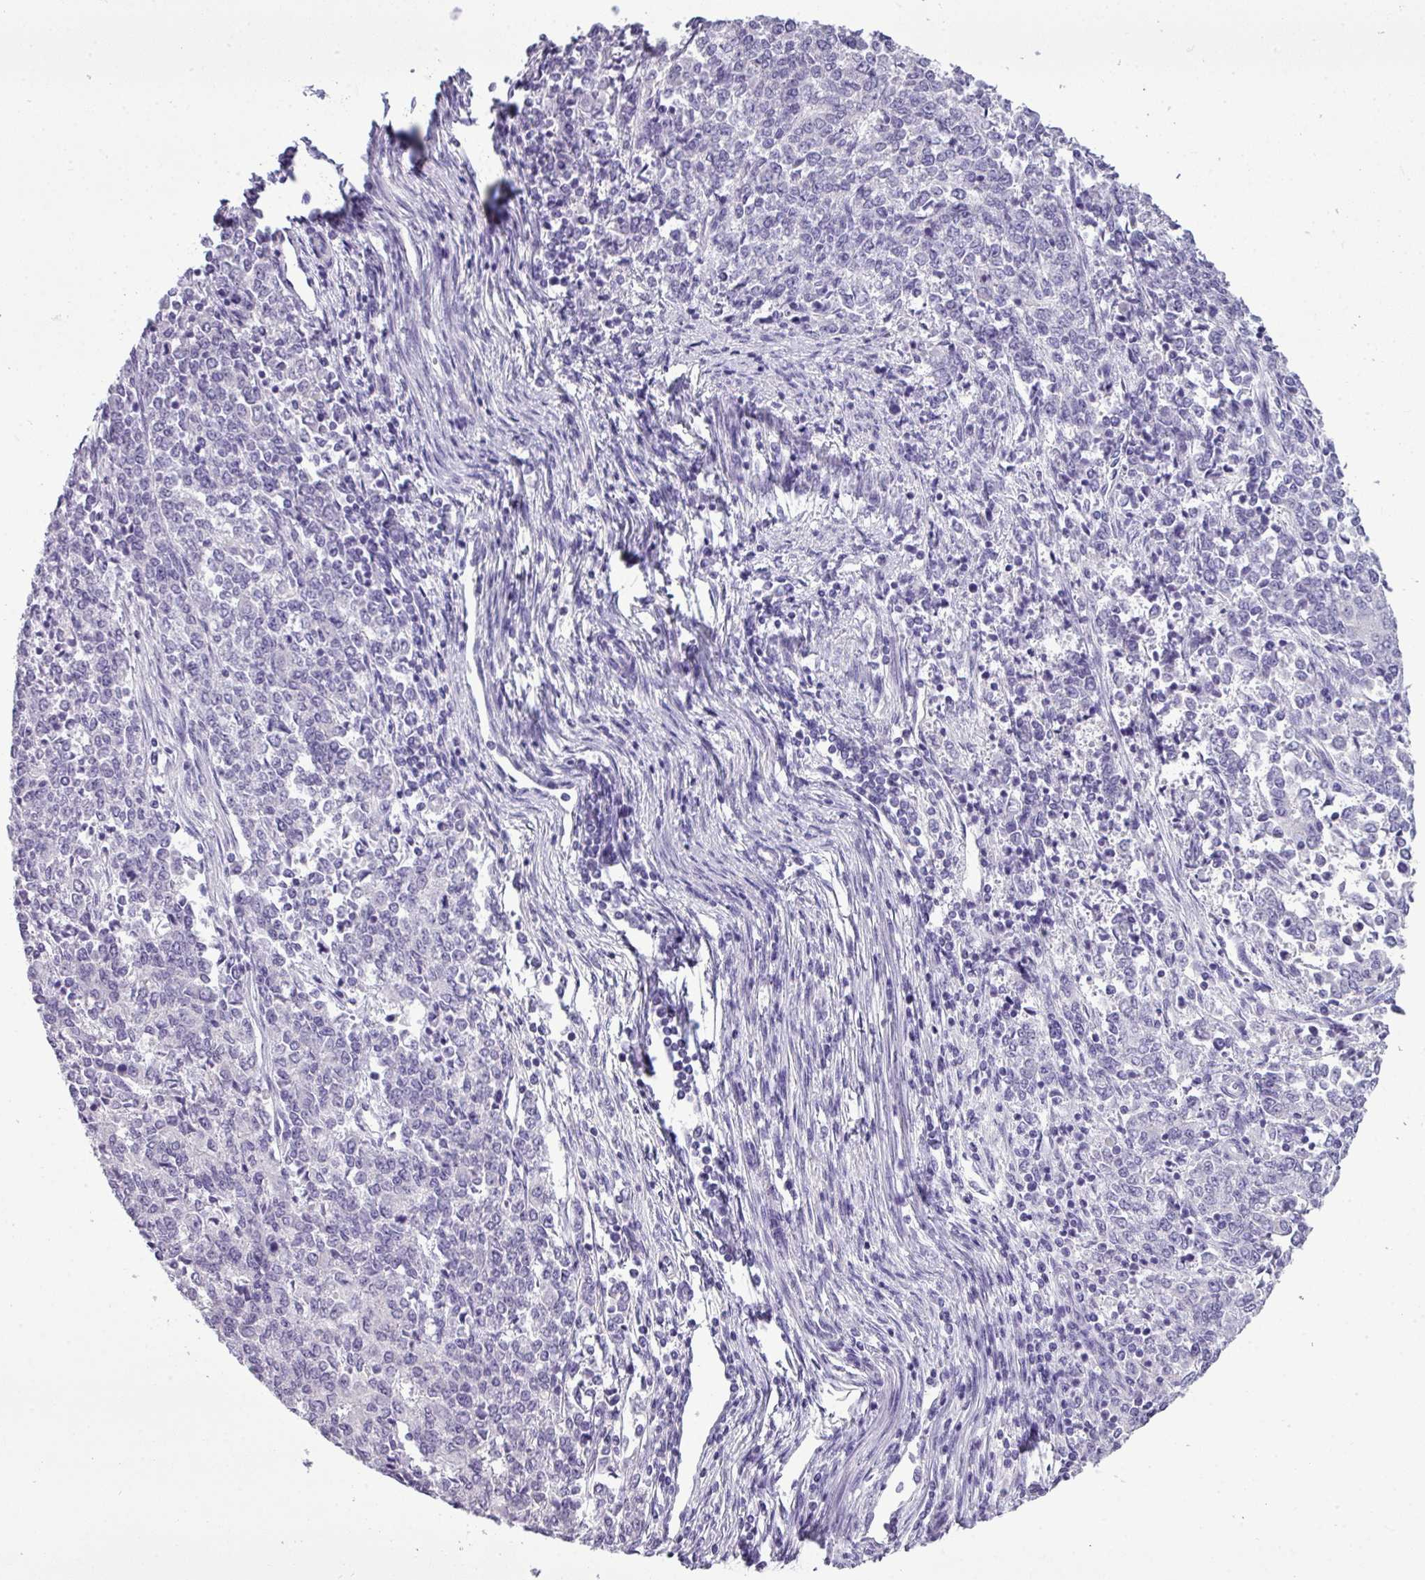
{"staining": {"intensity": "negative", "quantity": "none", "location": "none"}, "tissue": "endometrial cancer", "cell_type": "Tumor cells", "image_type": "cancer", "snomed": [{"axis": "morphology", "description": "Adenocarcinoma, NOS"}, {"axis": "topography", "description": "Endometrium"}], "caption": "An IHC micrograph of endometrial adenocarcinoma is shown. There is no staining in tumor cells of endometrial adenocarcinoma.", "gene": "TMEM91", "patient": {"sex": "female", "age": 50}}